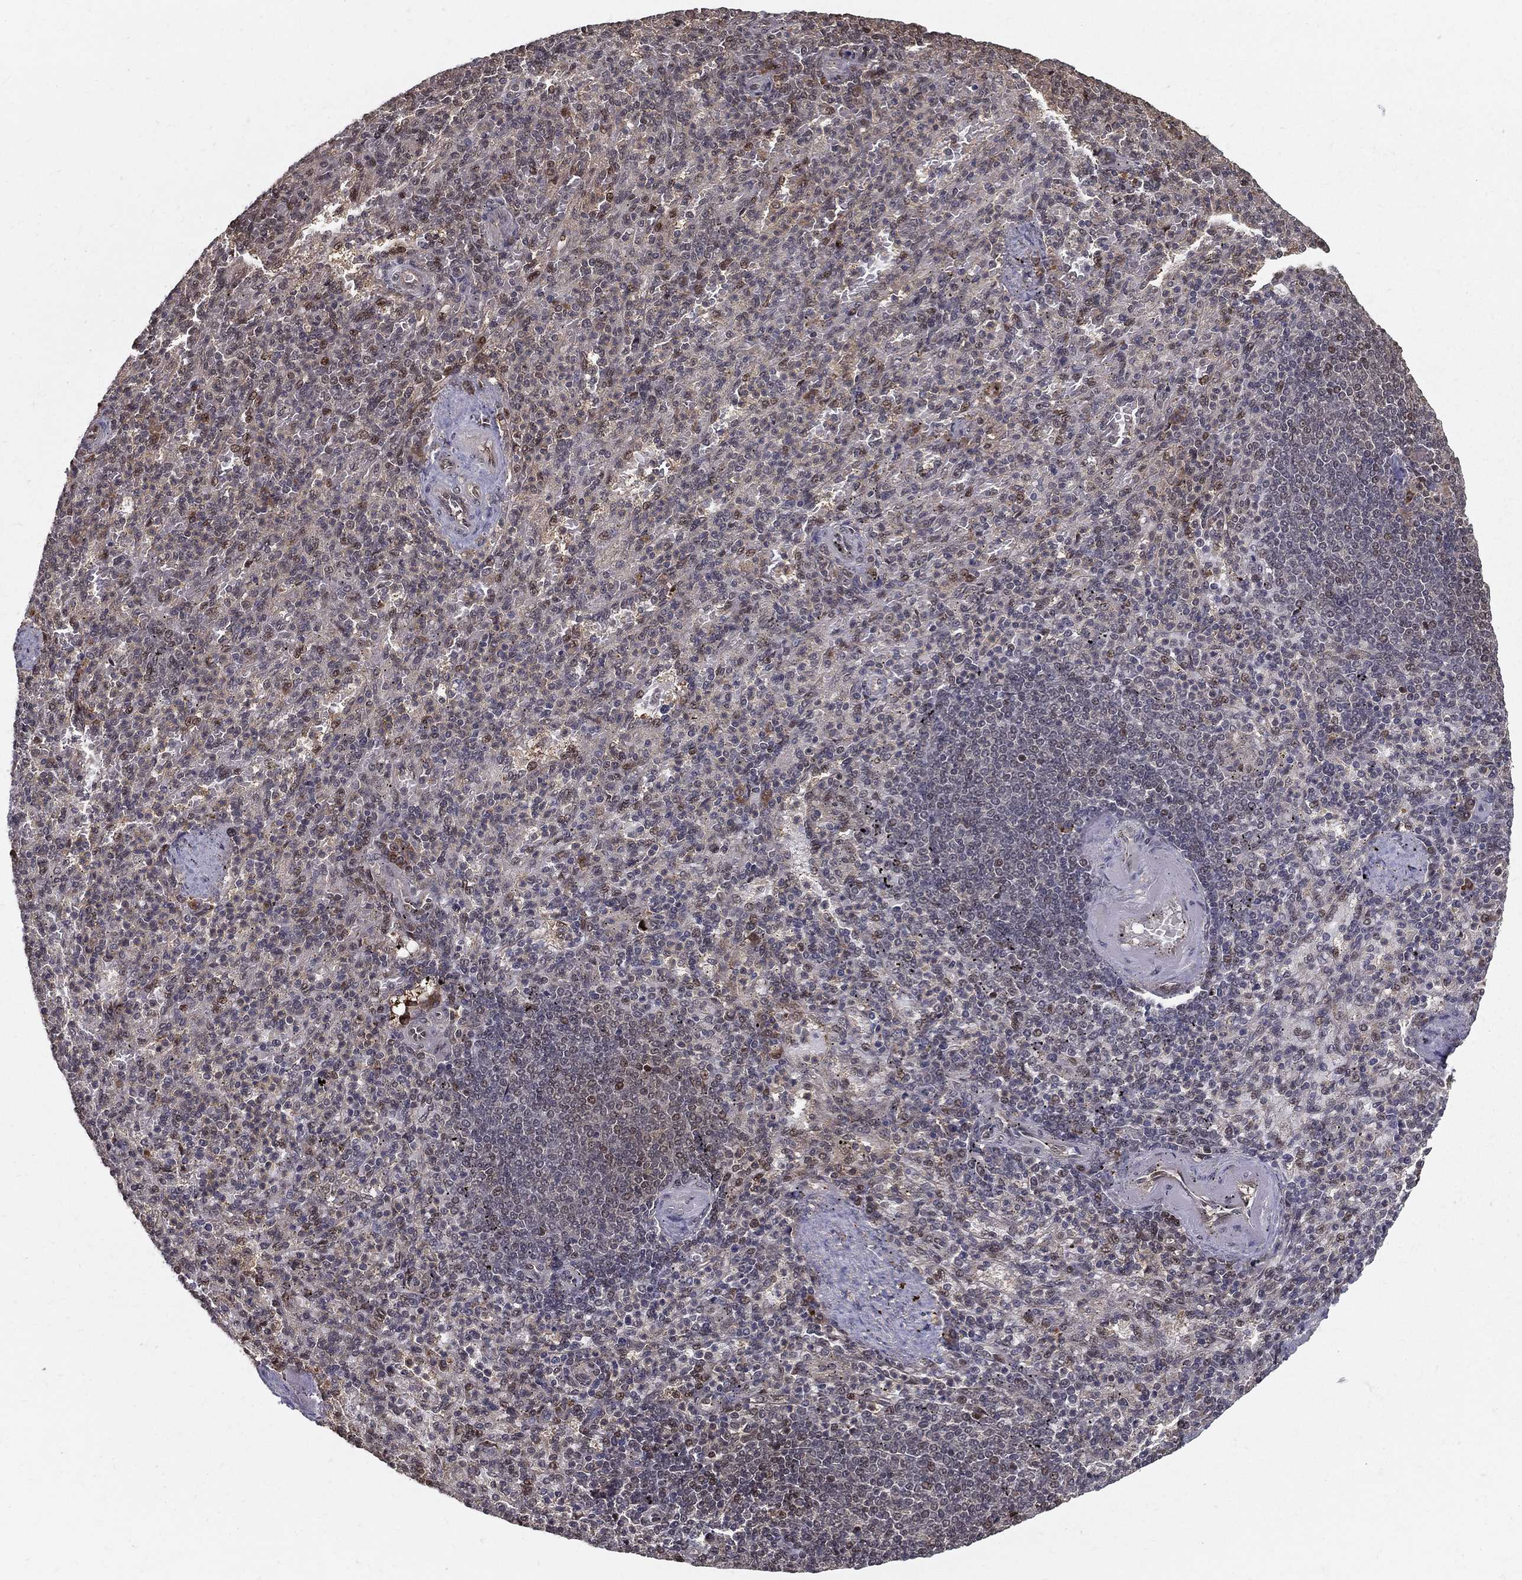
{"staining": {"intensity": "moderate", "quantity": "<25%", "location": "nuclear"}, "tissue": "spleen", "cell_type": "Cells in red pulp", "image_type": "normal", "snomed": [{"axis": "morphology", "description": "Normal tissue, NOS"}, {"axis": "topography", "description": "Spleen"}], "caption": "A brown stain labels moderate nuclear positivity of a protein in cells in red pulp of benign spleen.", "gene": "SLC6A6", "patient": {"sex": "female", "age": 74}}